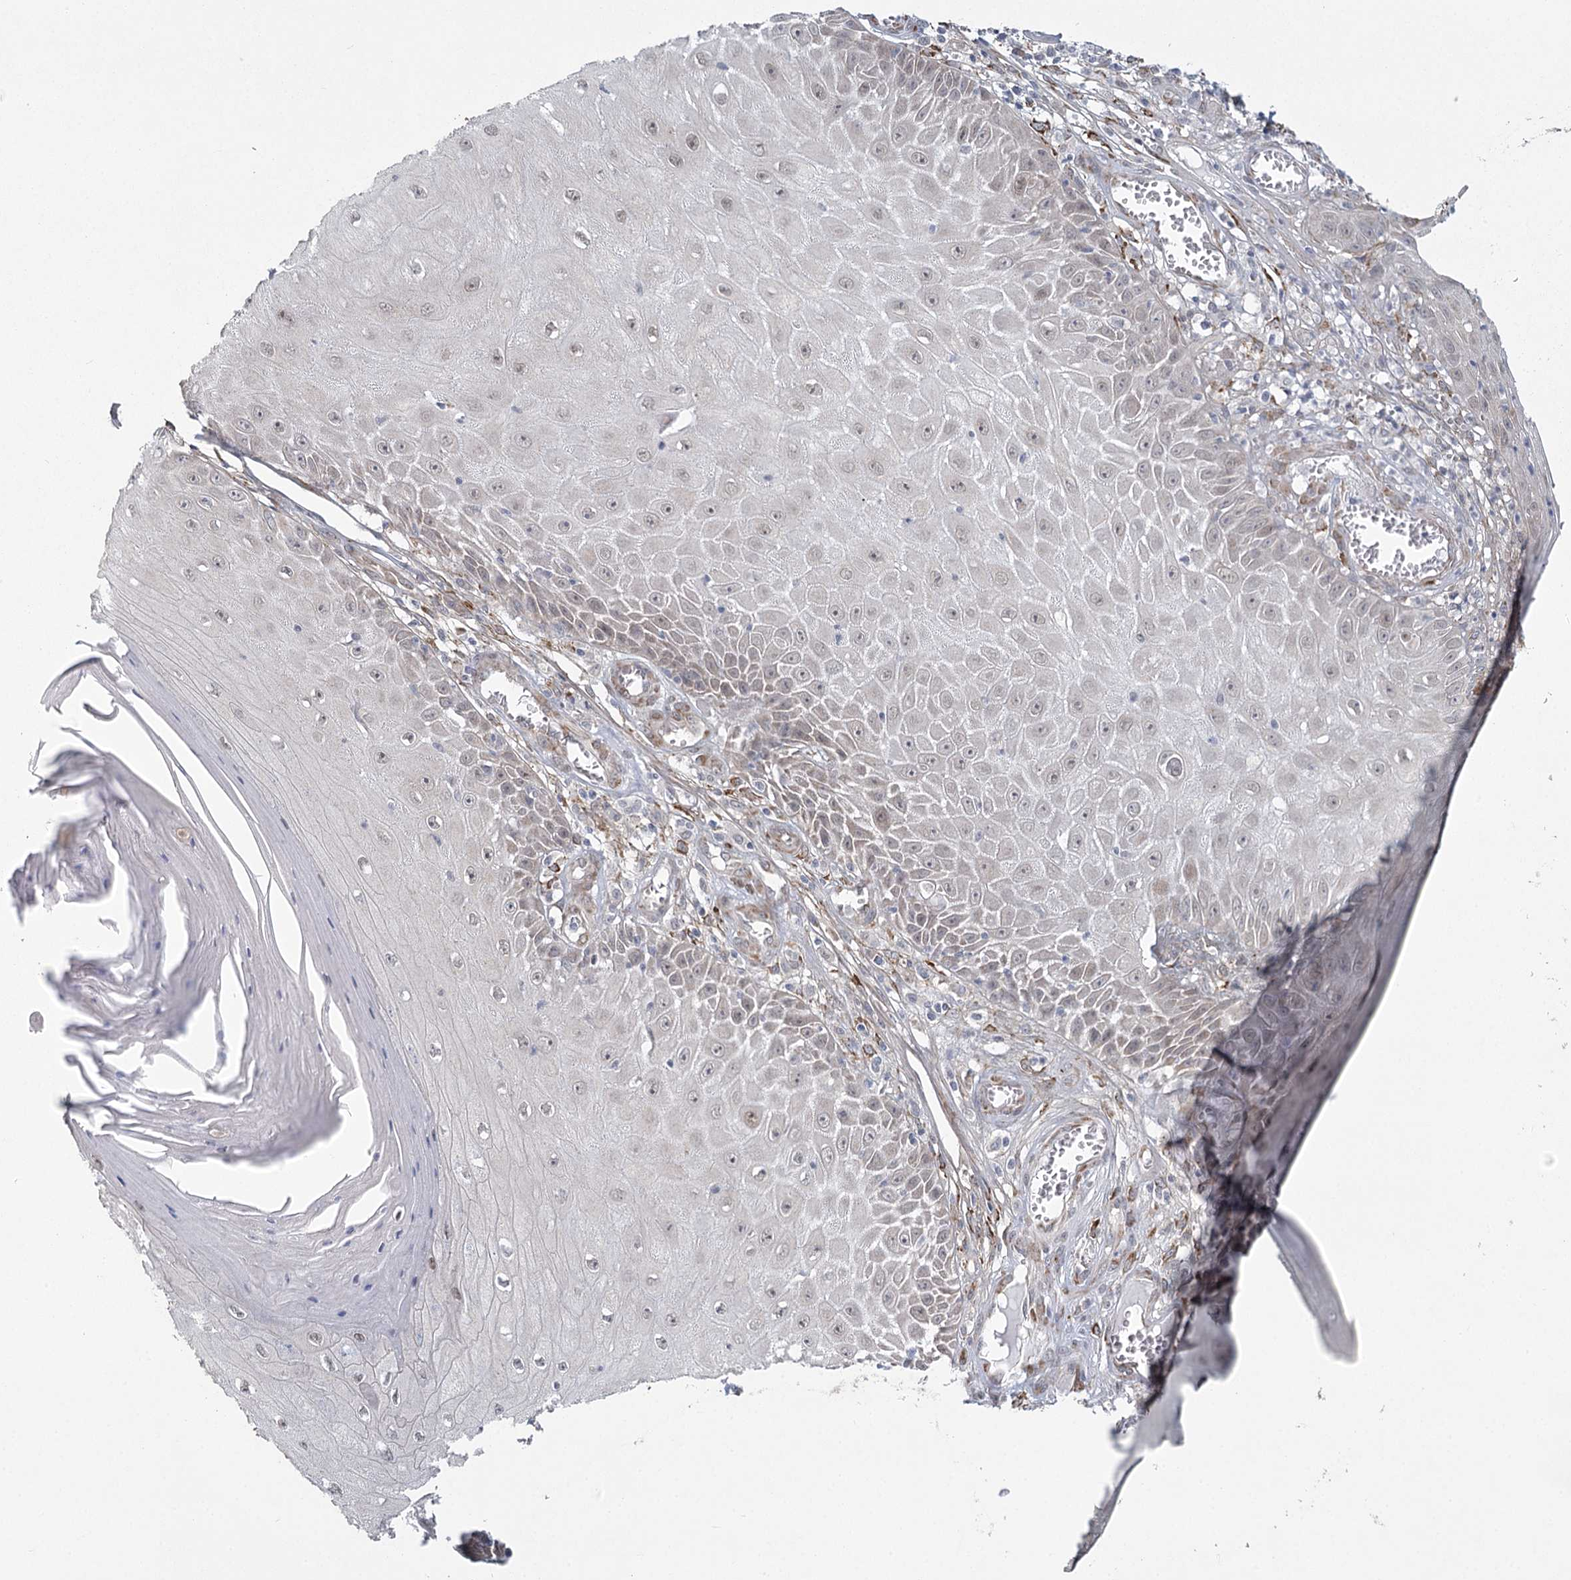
{"staining": {"intensity": "negative", "quantity": "none", "location": "none"}, "tissue": "skin cancer", "cell_type": "Tumor cells", "image_type": "cancer", "snomed": [{"axis": "morphology", "description": "Squamous cell carcinoma, NOS"}, {"axis": "topography", "description": "Skin"}], "caption": "Skin squamous cell carcinoma stained for a protein using IHC shows no expression tumor cells.", "gene": "MED28", "patient": {"sex": "female", "age": 73}}